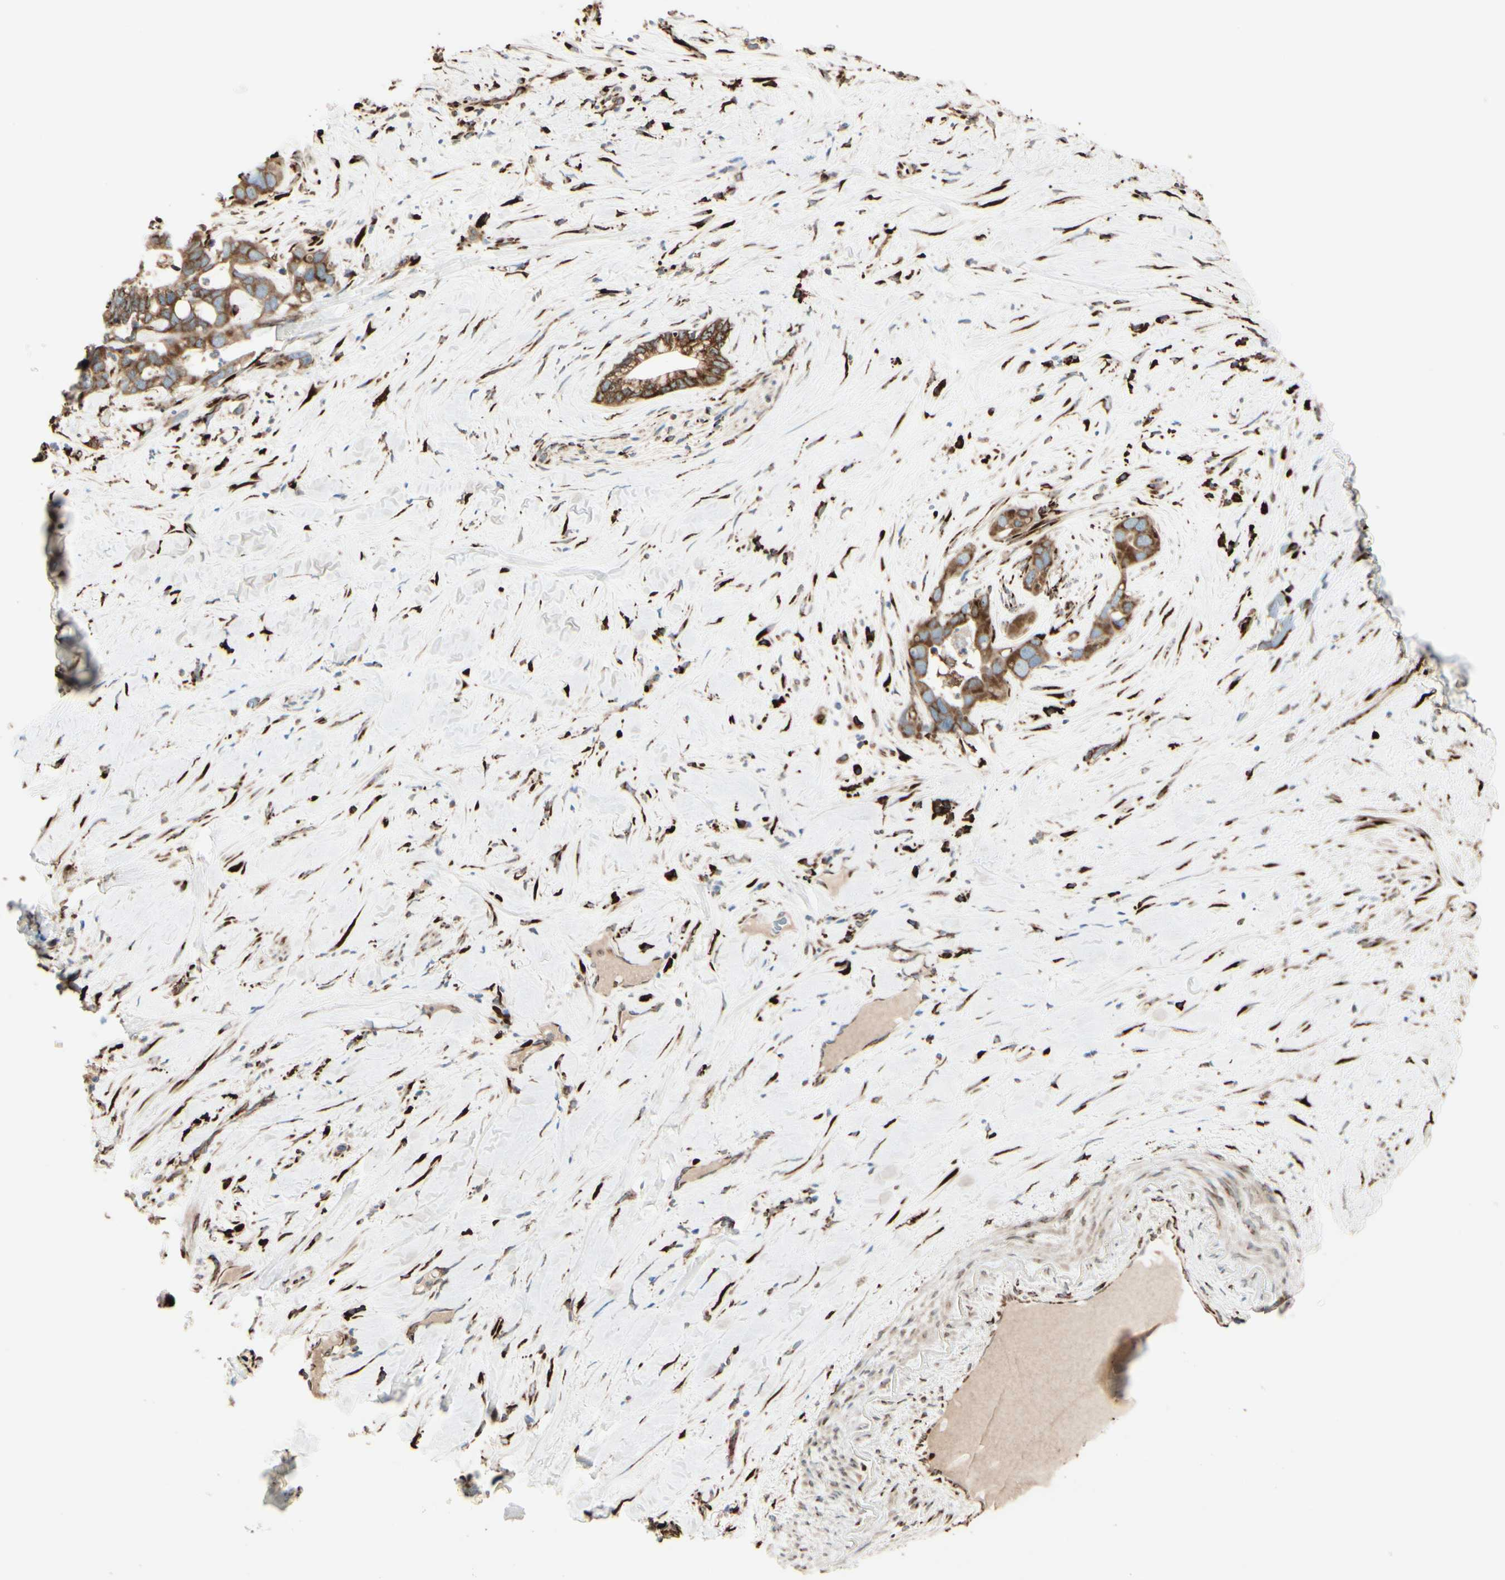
{"staining": {"intensity": "moderate", "quantity": ">75%", "location": "cytoplasmic/membranous"}, "tissue": "liver cancer", "cell_type": "Tumor cells", "image_type": "cancer", "snomed": [{"axis": "morphology", "description": "Cholangiocarcinoma"}, {"axis": "topography", "description": "Liver"}], "caption": "A brown stain shows moderate cytoplasmic/membranous positivity of a protein in liver cholangiocarcinoma tumor cells. (DAB (3,3'-diaminobenzidine) IHC, brown staining for protein, blue staining for nuclei).", "gene": "RRBP1", "patient": {"sex": "female", "age": 65}}